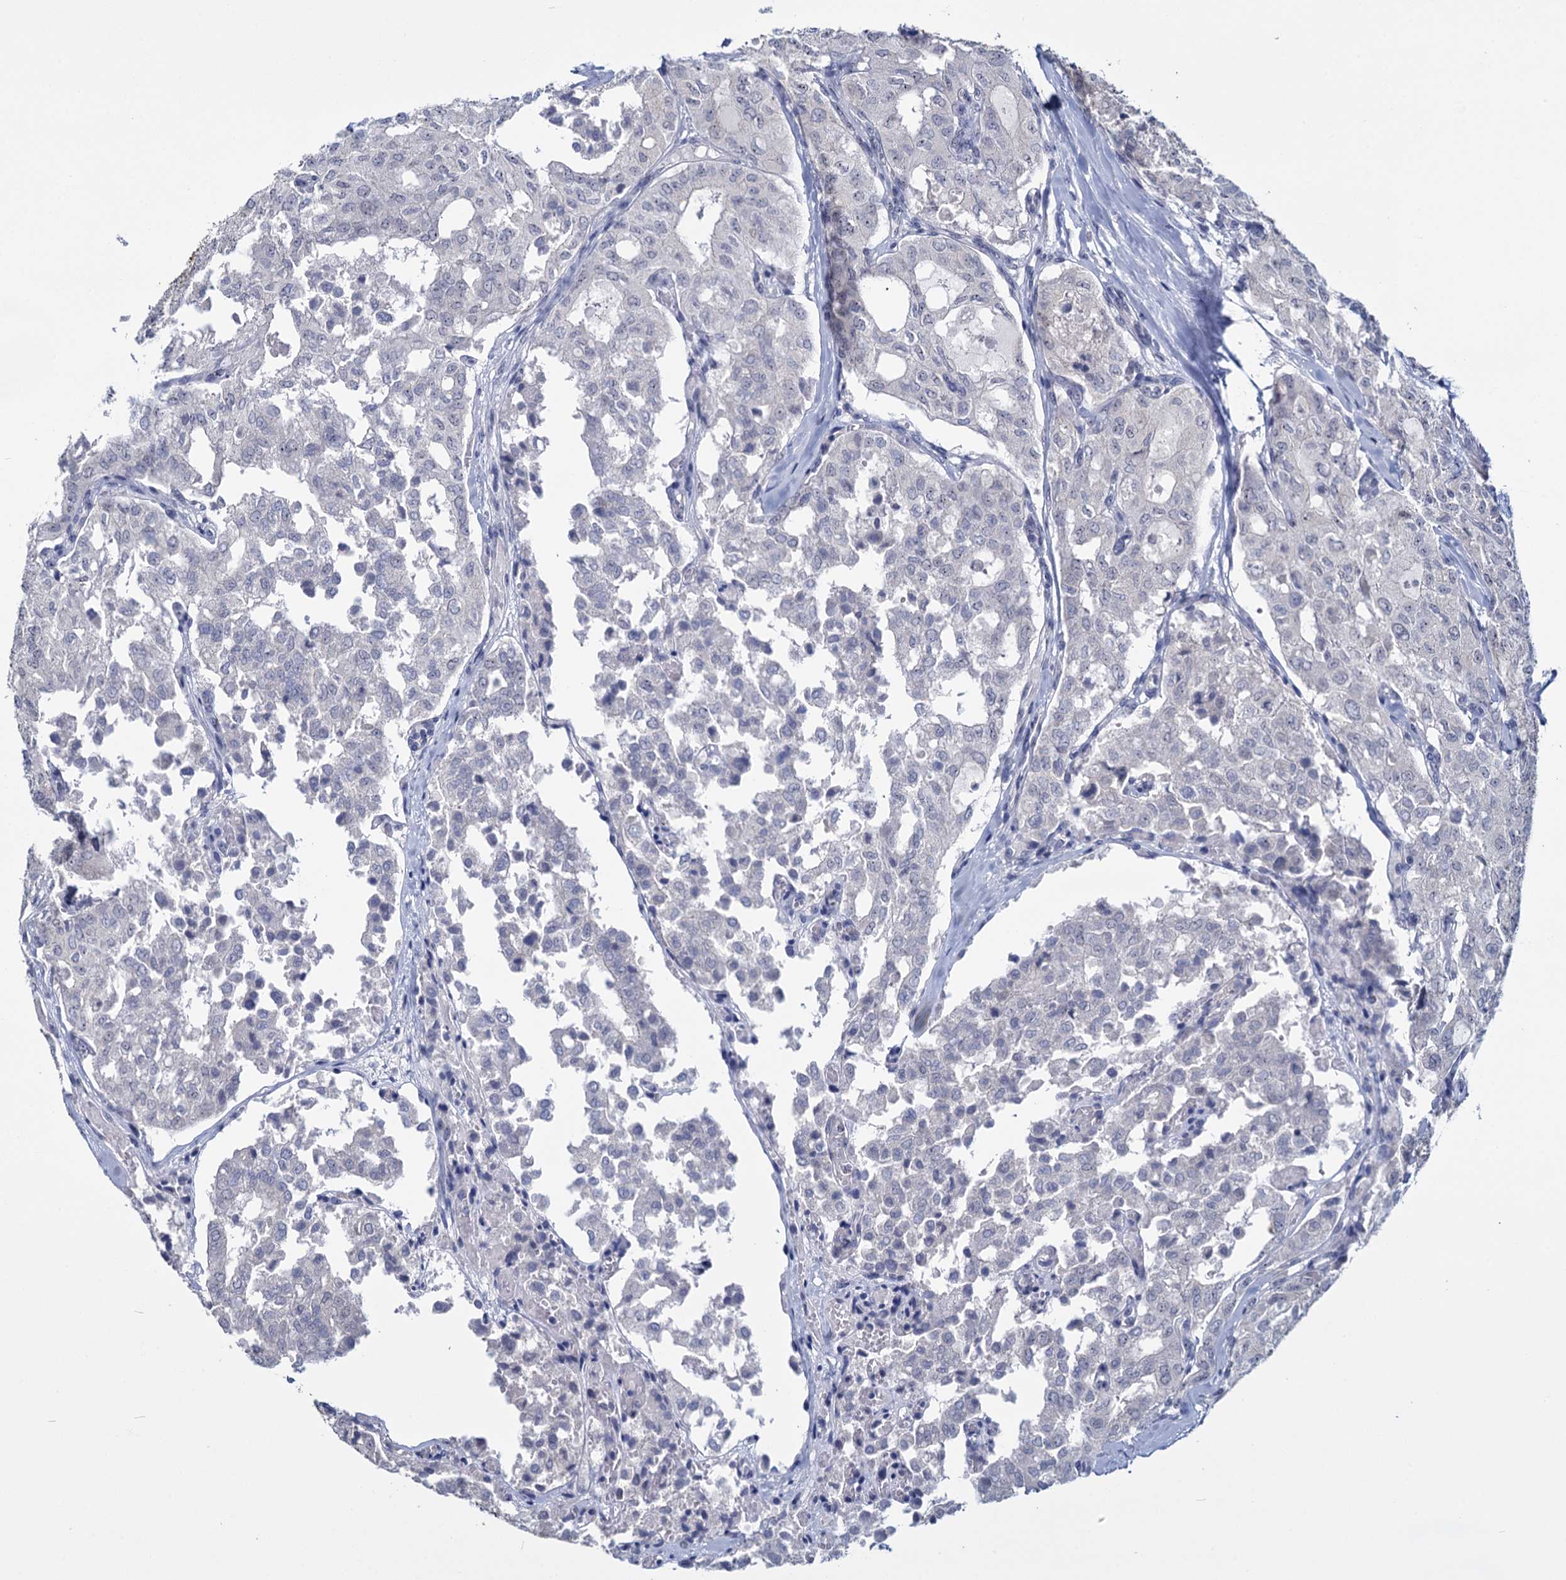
{"staining": {"intensity": "negative", "quantity": "none", "location": "none"}, "tissue": "thyroid cancer", "cell_type": "Tumor cells", "image_type": "cancer", "snomed": [{"axis": "morphology", "description": "Follicular adenoma carcinoma, NOS"}, {"axis": "topography", "description": "Thyroid gland"}], "caption": "There is no significant staining in tumor cells of thyroid cancer.", "gene": "SFN", "patient": {"sex": "male", "age": 75}}